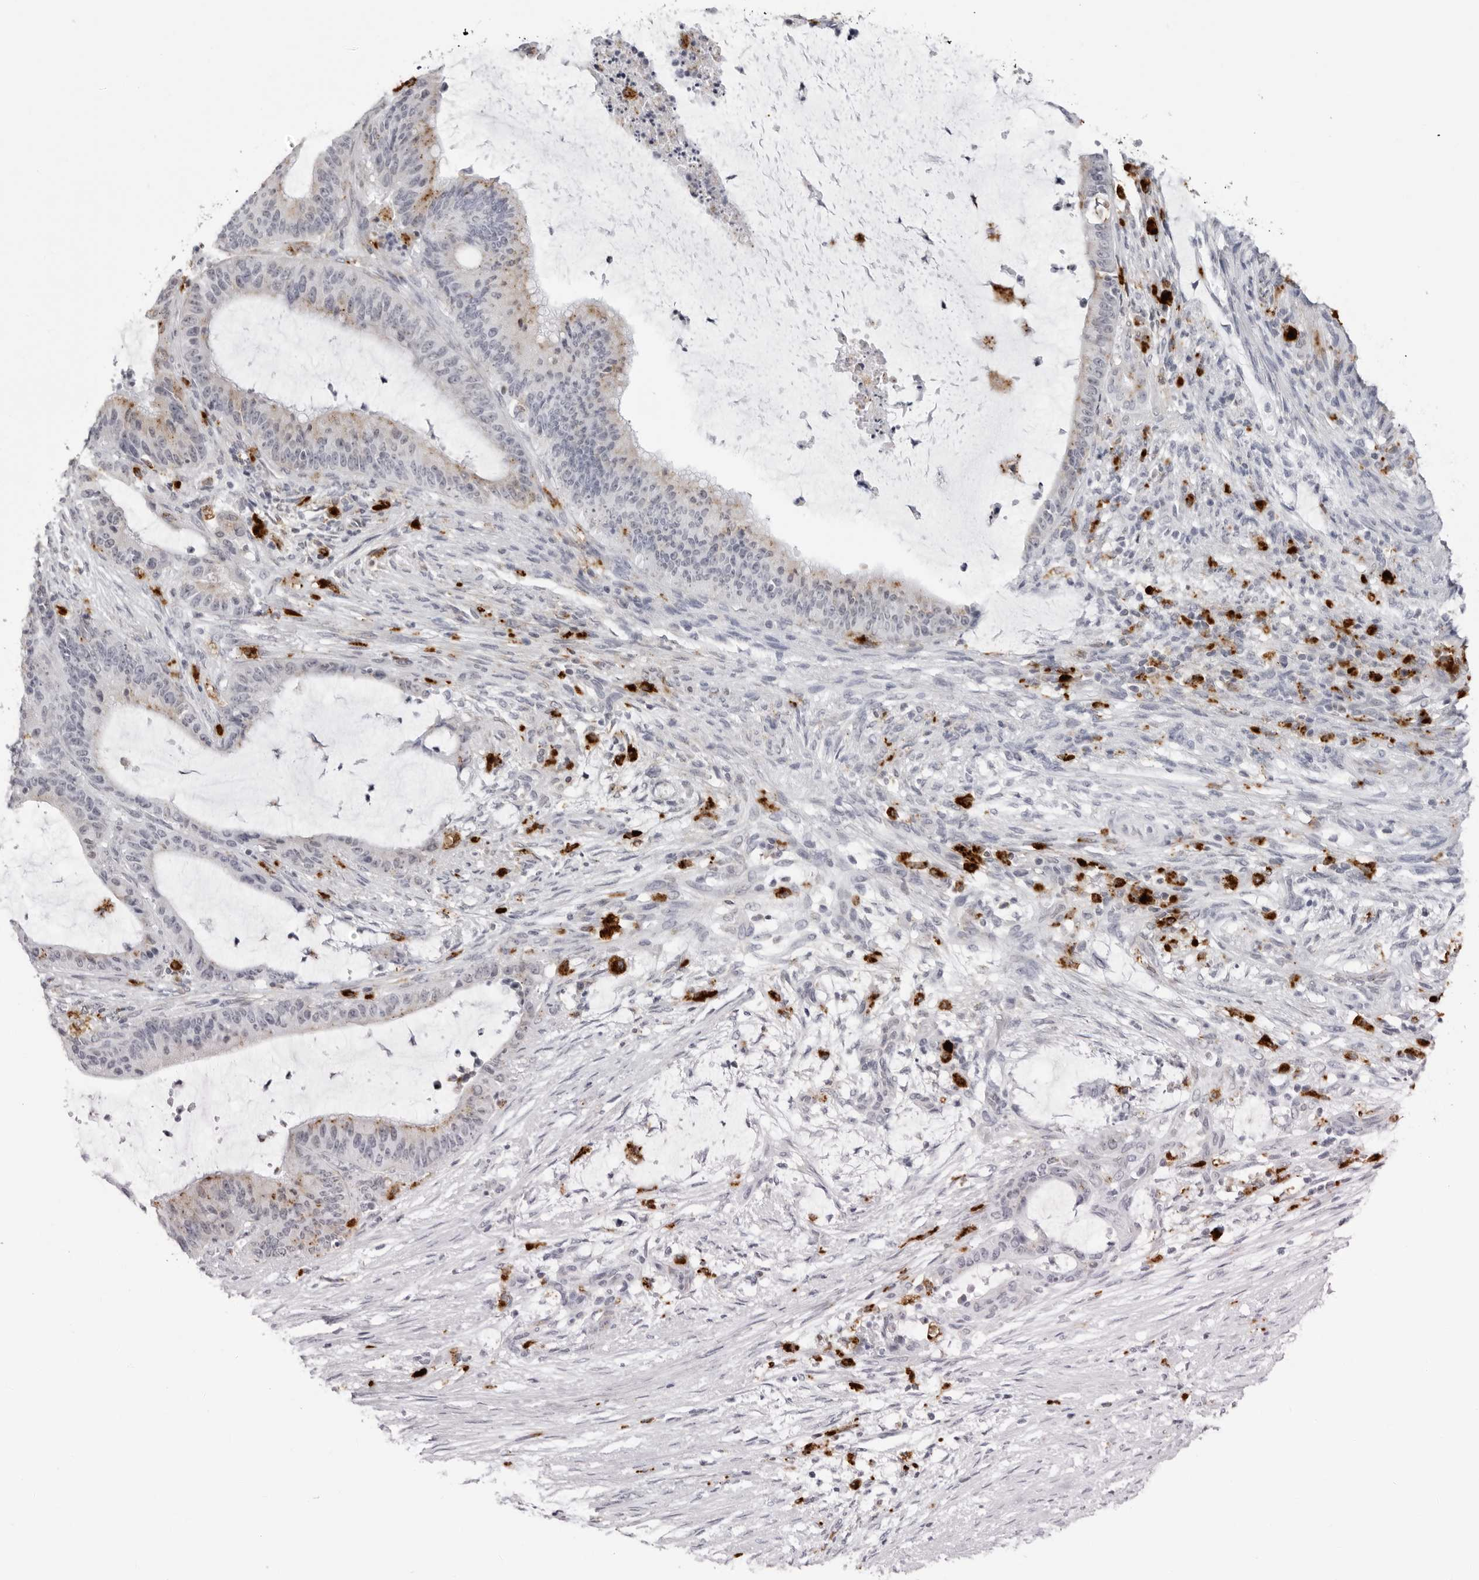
{"staining": {"intensity": "weak", "quantity": "<25%", "location": "cytoplasmic/membranous"}, "tissue": "liver cancer", "cell_type": "Tumor cells", "image_type": "cancer", "snomed": [{"axis": "morphology", "description": "Cholangiocarcinoma"}, {"axis": "topography", "description": "Liver"}], "caption": "An image of human cholangiocarcinoma (liver) is negative for staining in tumor cells.", "gene": "IL25", "patient": {"sex": "female", "age": 73}}